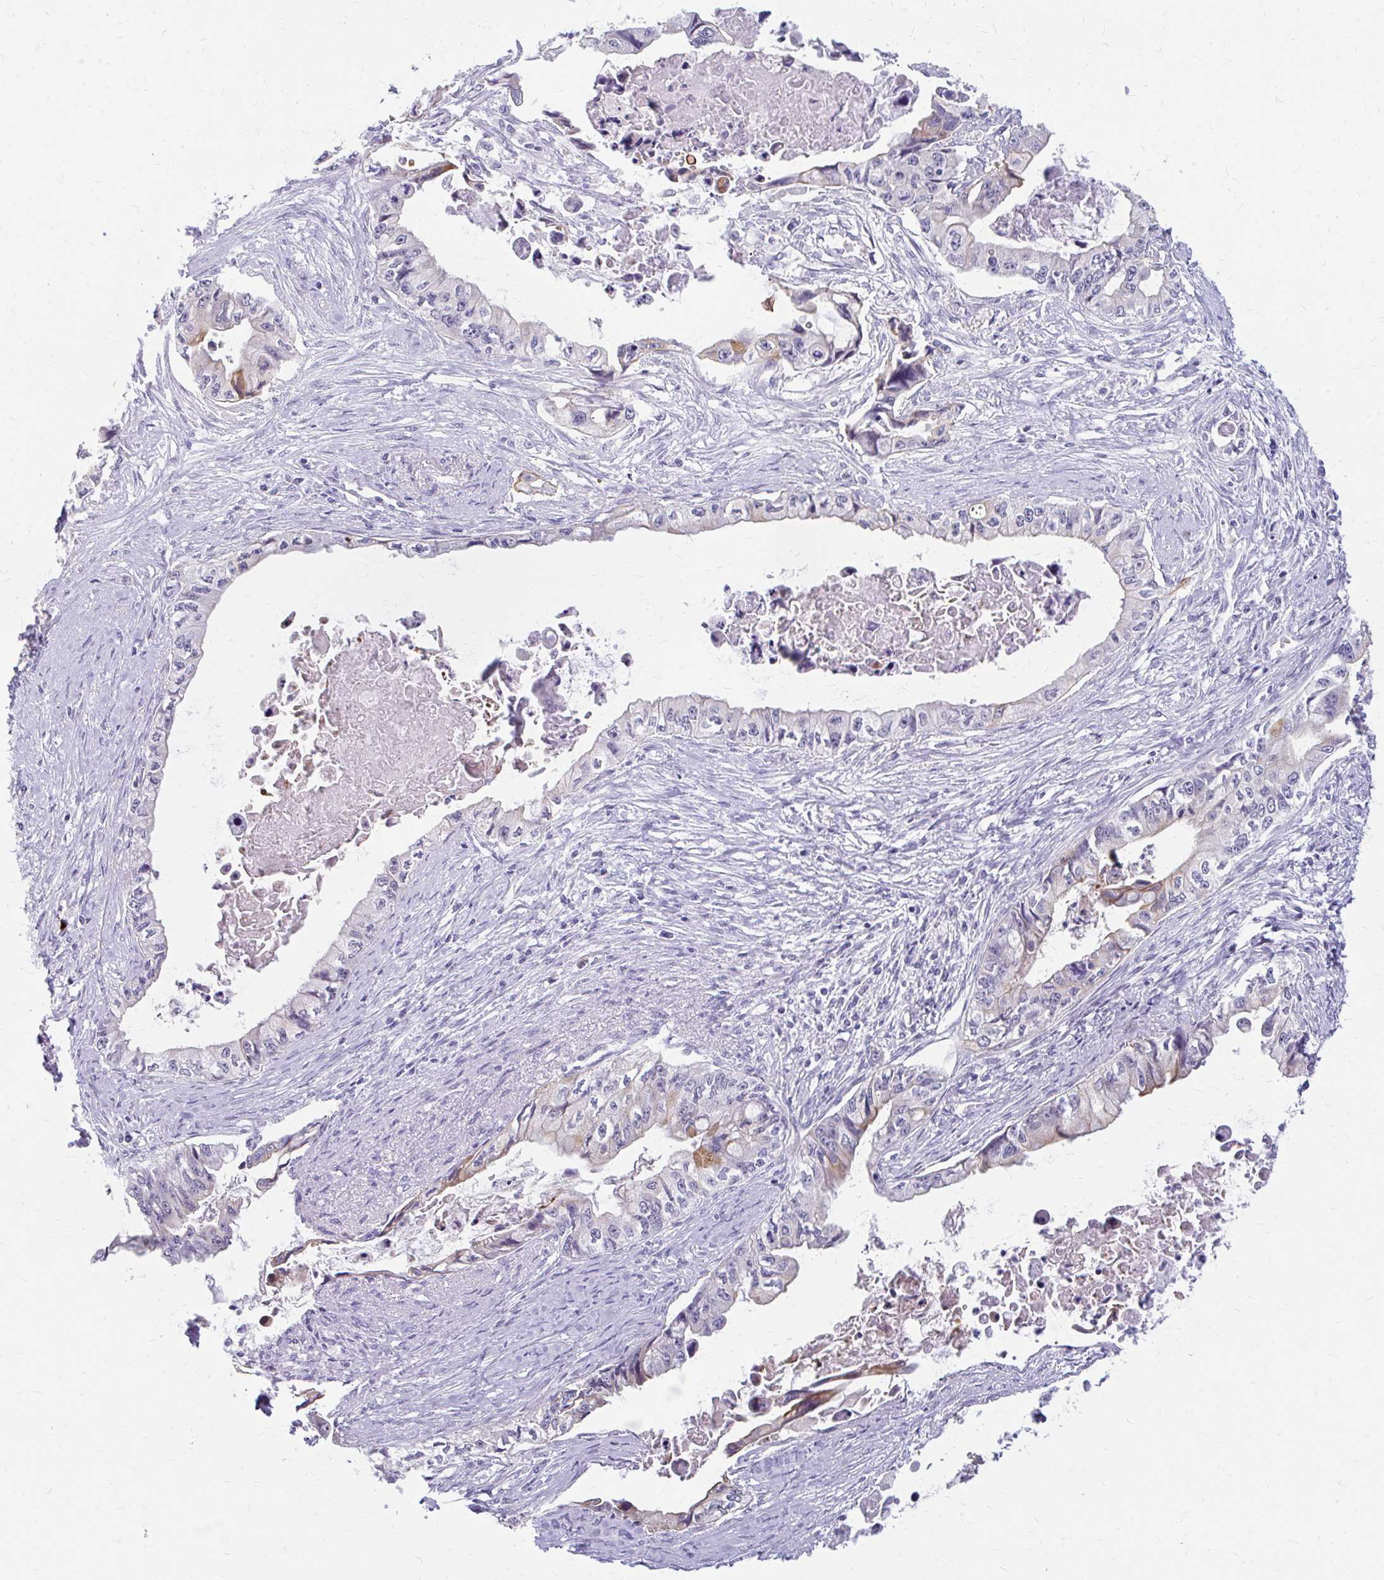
{"staining": {"intensity": "weak", "quantity": "<25%", "location": "cytoplasmic/membranous"}, "tissue": "pancreatic cancer", "cell_type": "Tumor cells", "image_type": "cancer", "snomed": [{"axis": "morphology", "description": "Adenocarcinoma, NOS"}, {"axis": "topography", "description": "Pancreas"}], "caption": "IHC micrograph of neoplastic tissue: human pancreatic cancer (adenocarcinoma) stained with DAB exhibits no significant protein staining in tumor cells.", "gene": "RGS16", "patient": {"sex": "male", "age": 66}}